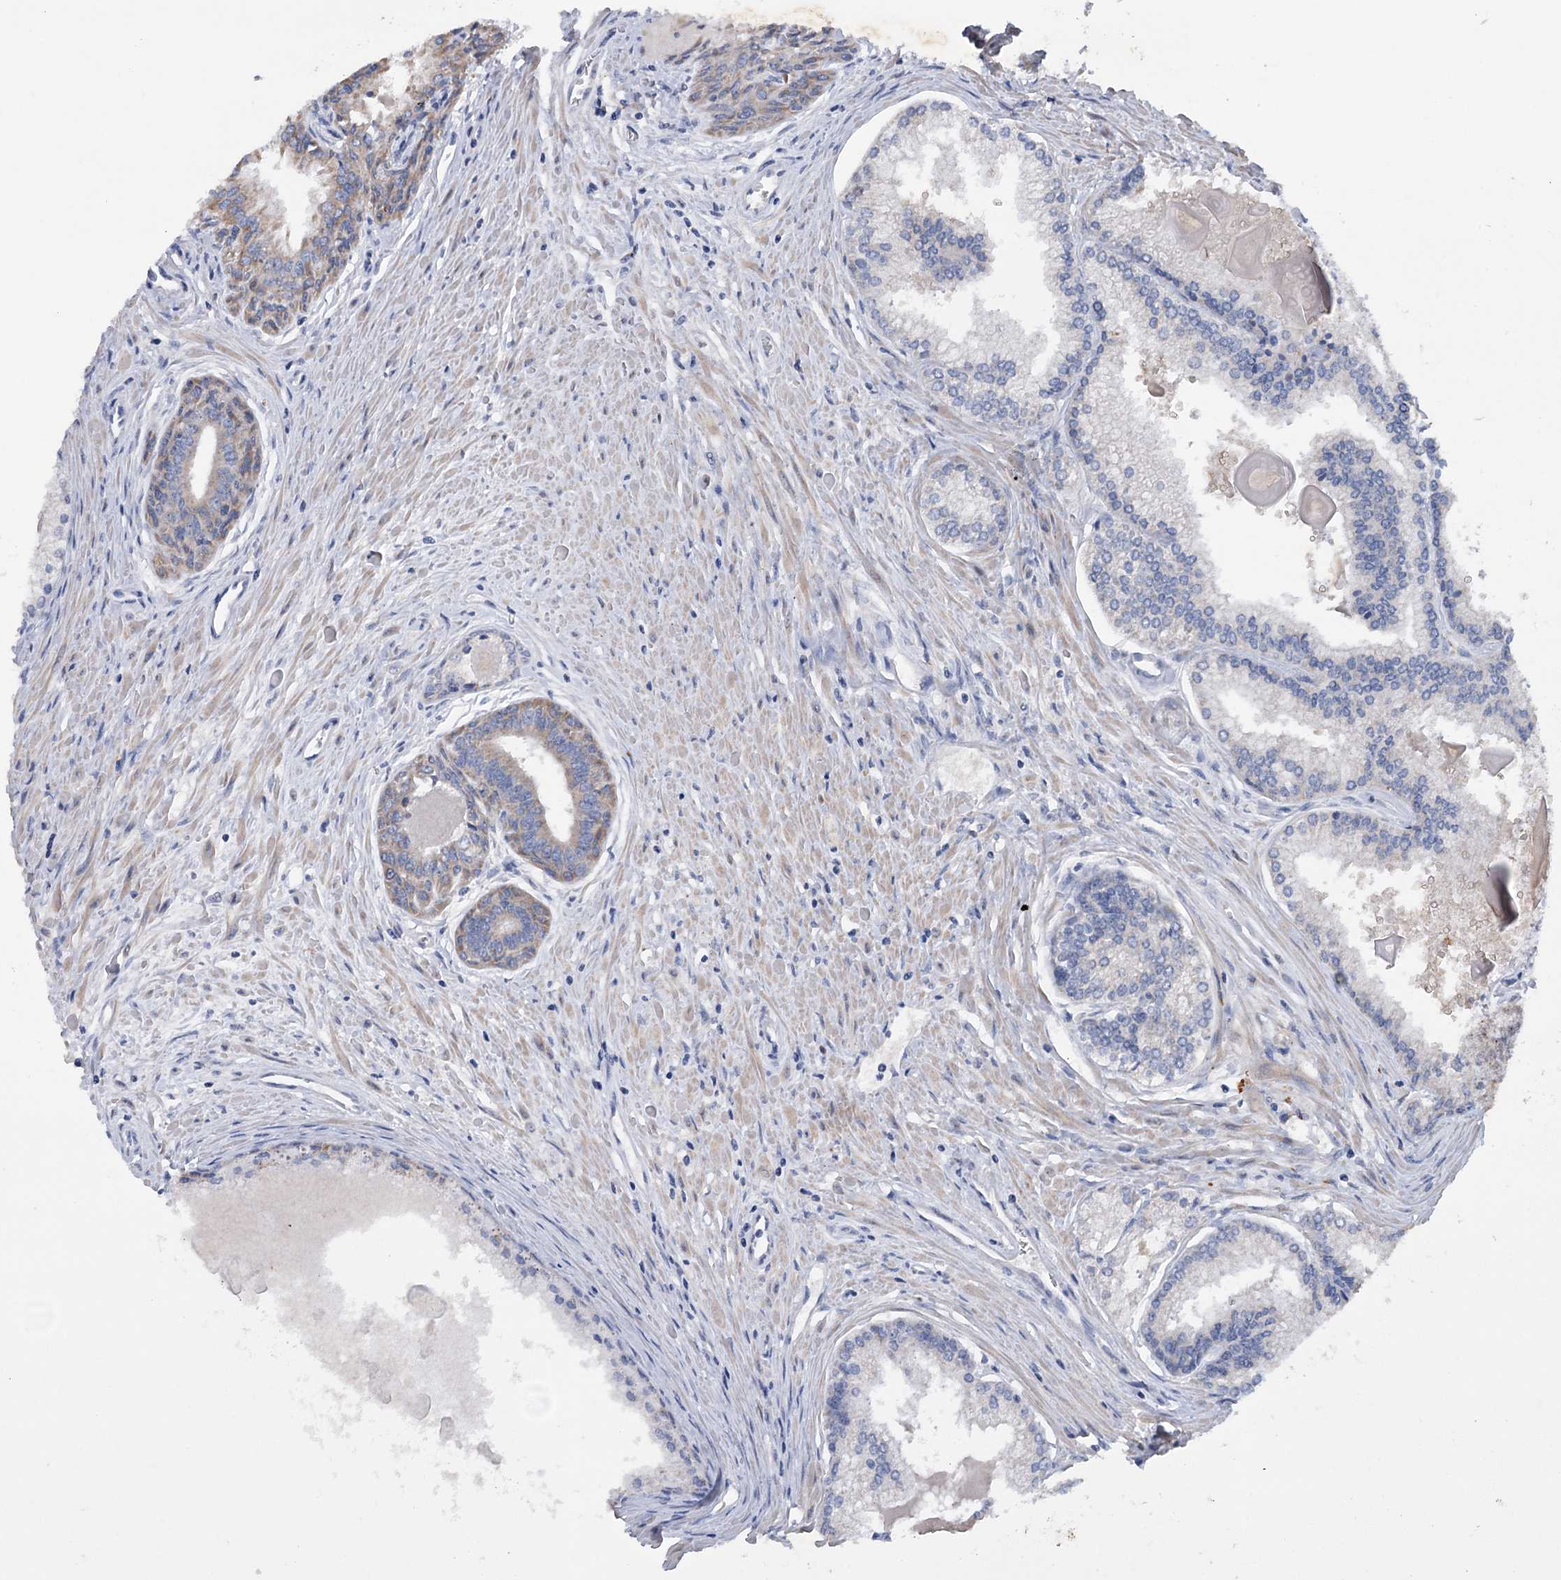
{"staining": {"intensity": "weak", "quantity": "<25%", "location": "cytoplasmic/membranous"}, "tissue": "prostate cancer", "cell_type": "Tumor cells", "image_type": "cancer", "snomed": [{"axis": "morphology", "description": "Adenocarcinoma, High grade"}, {"axis": "topography", "description": "Prostate"}], "caption": "Immunohistochemistry micrograph of neoplastic tissue: prostate cancer (high-grade adenocarcinoma) stained with DAB shows no significant protein staining in tumor cells.", "gene": "MTCH2", "patient": {"sex": "male", "age": 68}}